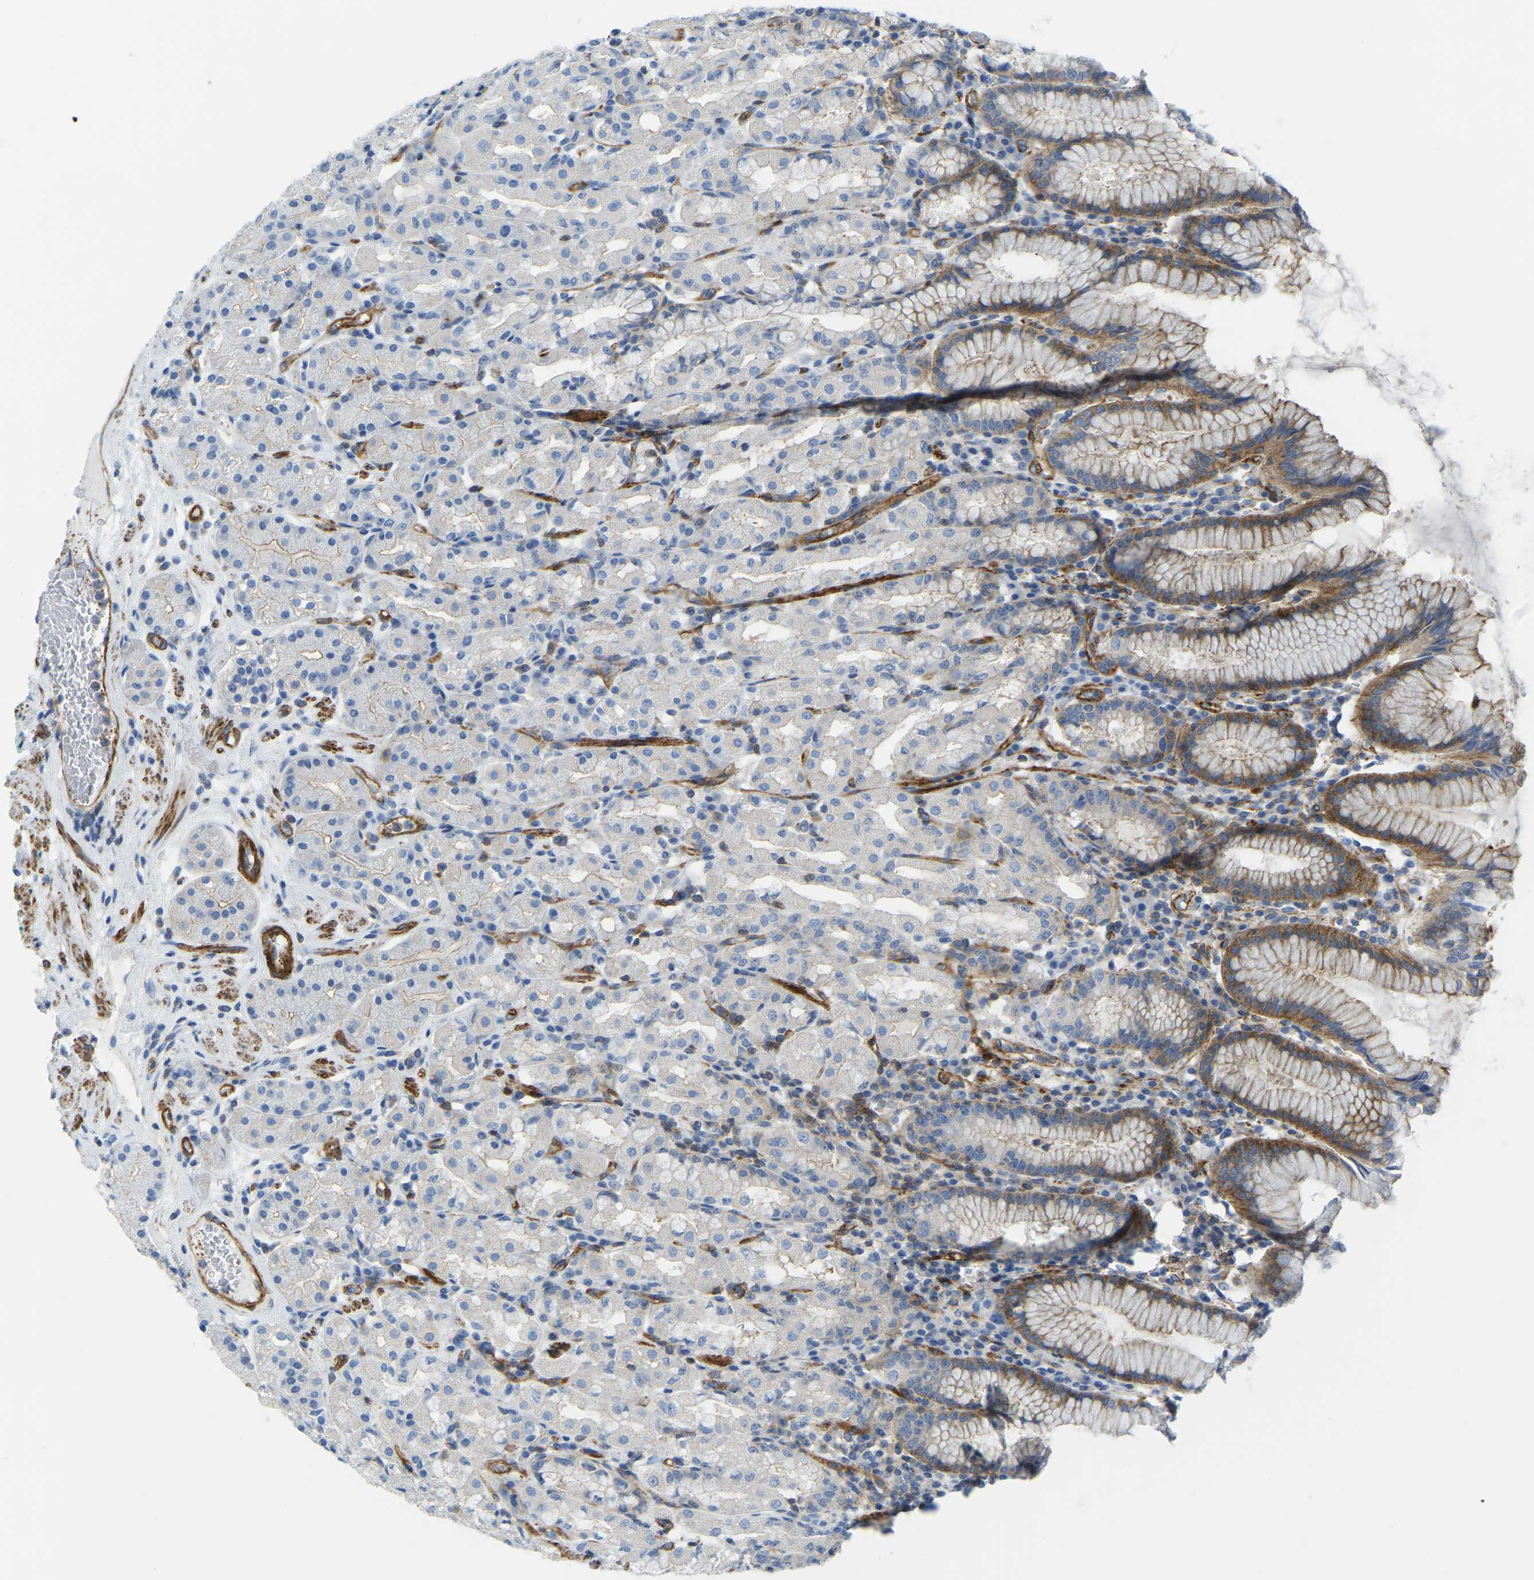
{"staining": {"intensity": "moderate", "quantity": "<25%", "location": "cytoplasmic/membranous"}, "tissue": "stomach", "cell_type": "Glandular cells", "image_type": "normal", "snomed": [{"axis": "morphology", "description": "Normal tissue, NOS"}, {"axis": "topography", "description": "Stomach"}, {"axis": "topography", "description": "Stomach, lower"}], "caption": "Moderate cytoplasmic/membranous positivity for a protein is seen in about <25% of glandular cells of benign stomach using IHC.", "gene": "MYL3", "patient": {"sex": "female", "age": 56}}